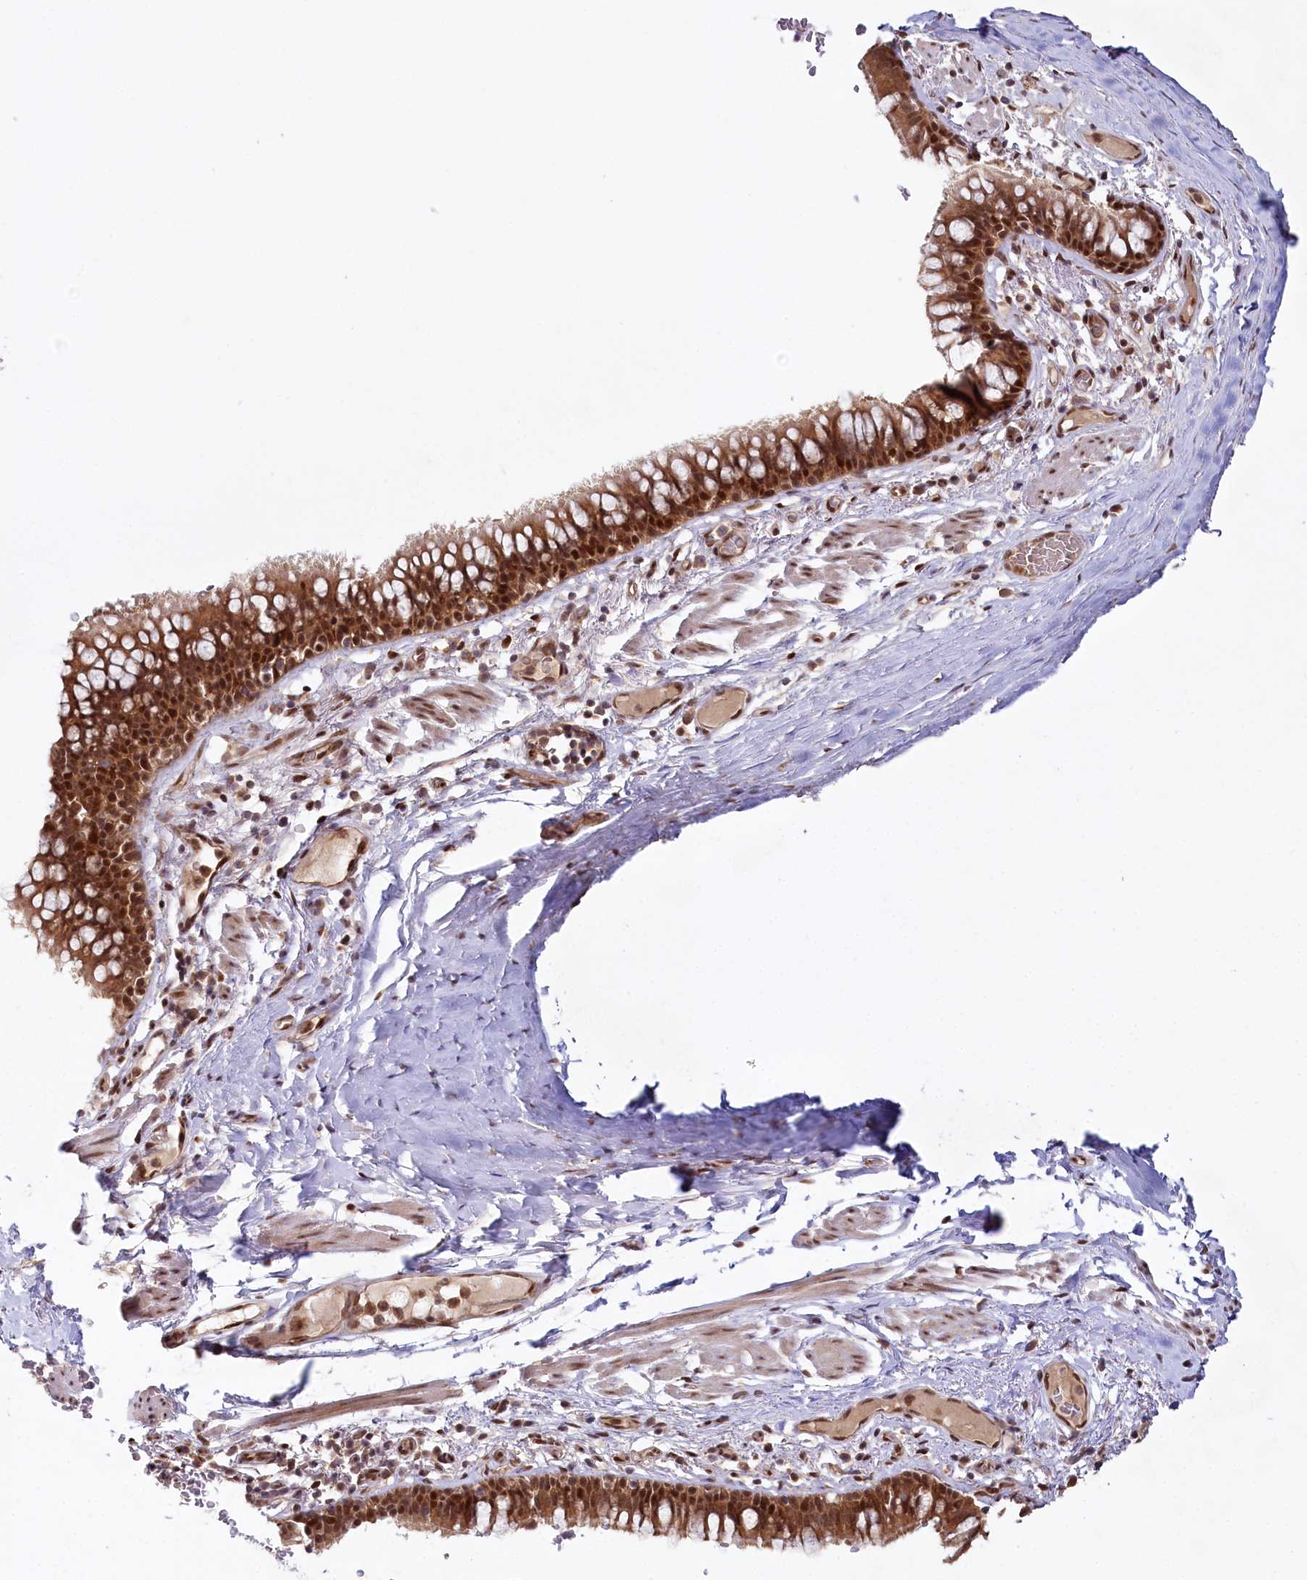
{"staining": {"intensity": "strong", "quantity": ">75%", "location": "cytoplasmic/membranous,nuclear"}, "tissue": "bronchus", "cell_type": "Respiratory epithelial cells", "image_type": "normal", "snomed": [{"axis": "morphology", "description": "Normal tissue, NOS"}, {"axis": "topography", "description": "Cartilage tissue"}, {"axis": "topography", "description": "Bronchus"}], "caption": "Immunohistochemical staining of benign bronchus demonstrates strong cytoplasmic/membranous,nuclear protein positivity in approximately >75% of respiratory epithelial cells. The staining was performed using DAB (3,3'-diaminobenzidine), with brown indicating positive protein expression. Nuclei are stained blue with hematoxylin.", "gene": "CCDC65", "patient": {"sex": "female", "age": 36}}